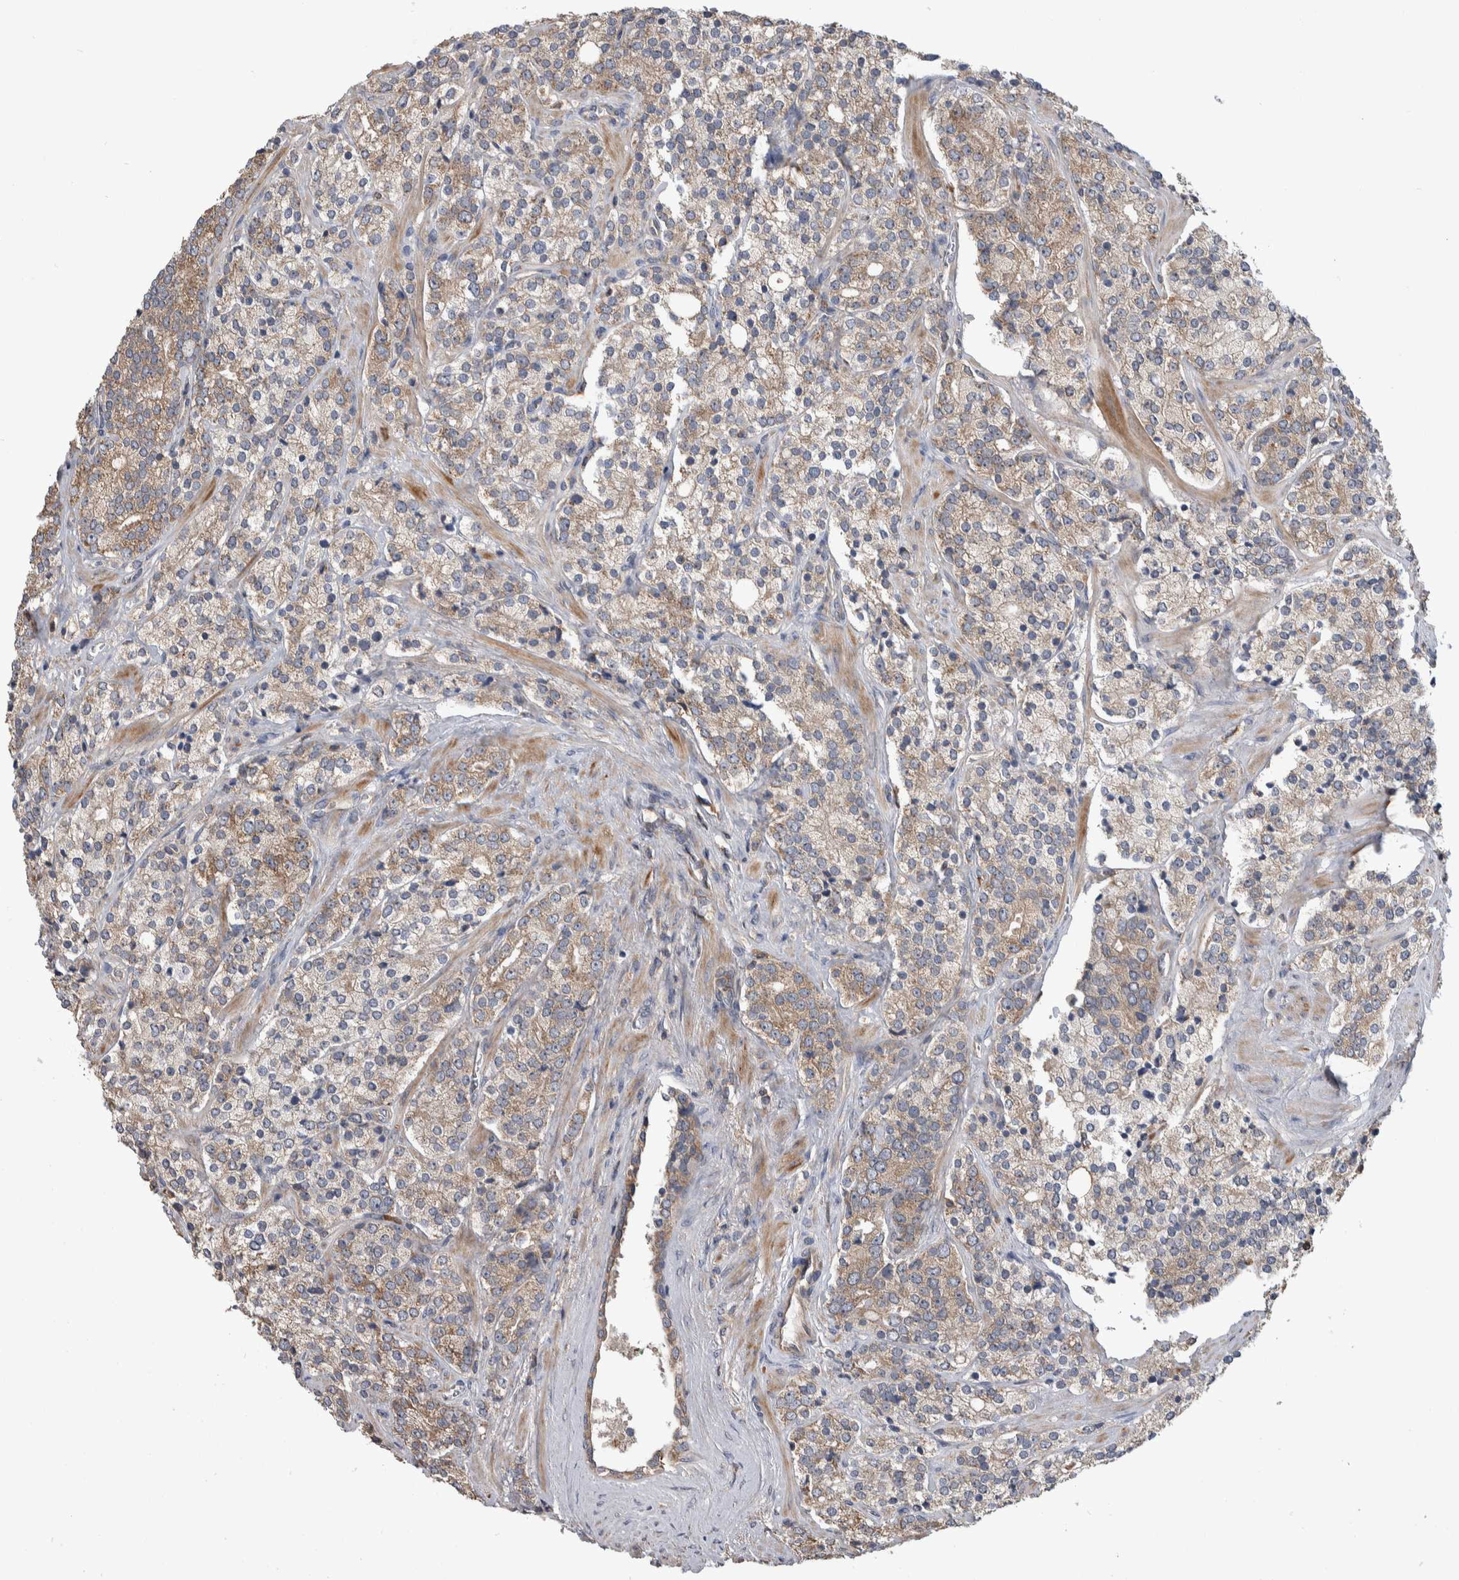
{"staining": {"intensity": "weak", "quantity": ">75%", "location": "cytoplasmic/membranous"}, "tissue": "prostate cancer", "cell_type": "Tumor cells", "image_type": "cancer", "snomed": [{"axis": "morphology", "description": "Adenocarcinoma, High grade"}, {"axis": "topography", "description": "Prostate"}], "caption": "Immunohistochemical staining of human prostate cancer shows weak cytoplasmic/membranous protein expression in about >75% of tumor cells.", "gene": "SDCBP", "patient": {"sex": "male", "age": 71}}